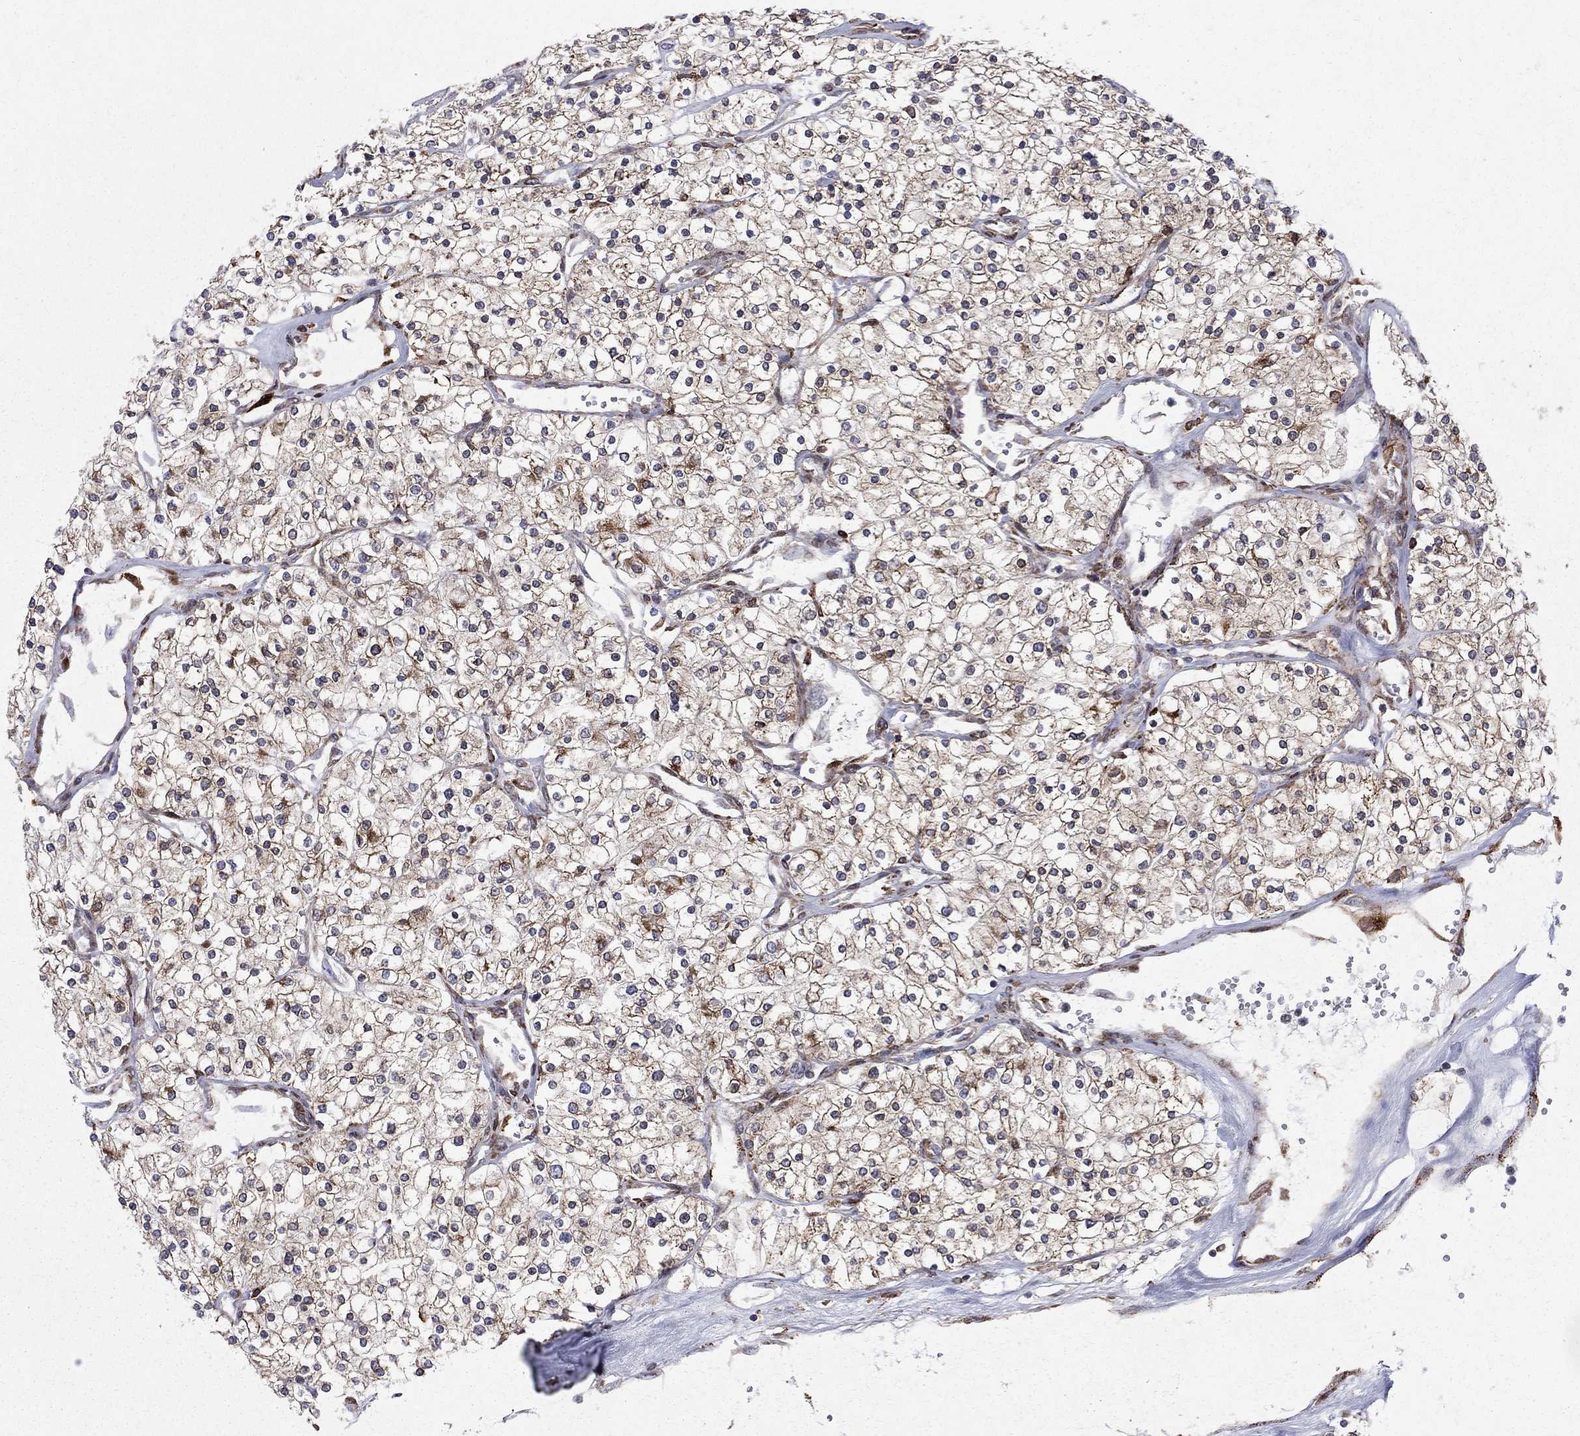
{"staining": {"intensity": "weak", "quantity": ">75%", "location": "cytoplasmic/membranous"}, "tissue": "renal cancer", "cell_type": "Tumor cells", "image_type": "cancer", "snomed": [{"axis": "morphology", "description": "Adenocarcinoma, NOS"}, {"axis": "topography", "description": "Kidney"}], "caption": "Tumor cells show low levels of weak cytoplasmic/membranous staining in about >75% of cells in adenocarcinoma (renal).", "gene": "CAB39L", "patient": {"sex": "male", "age": 80}}